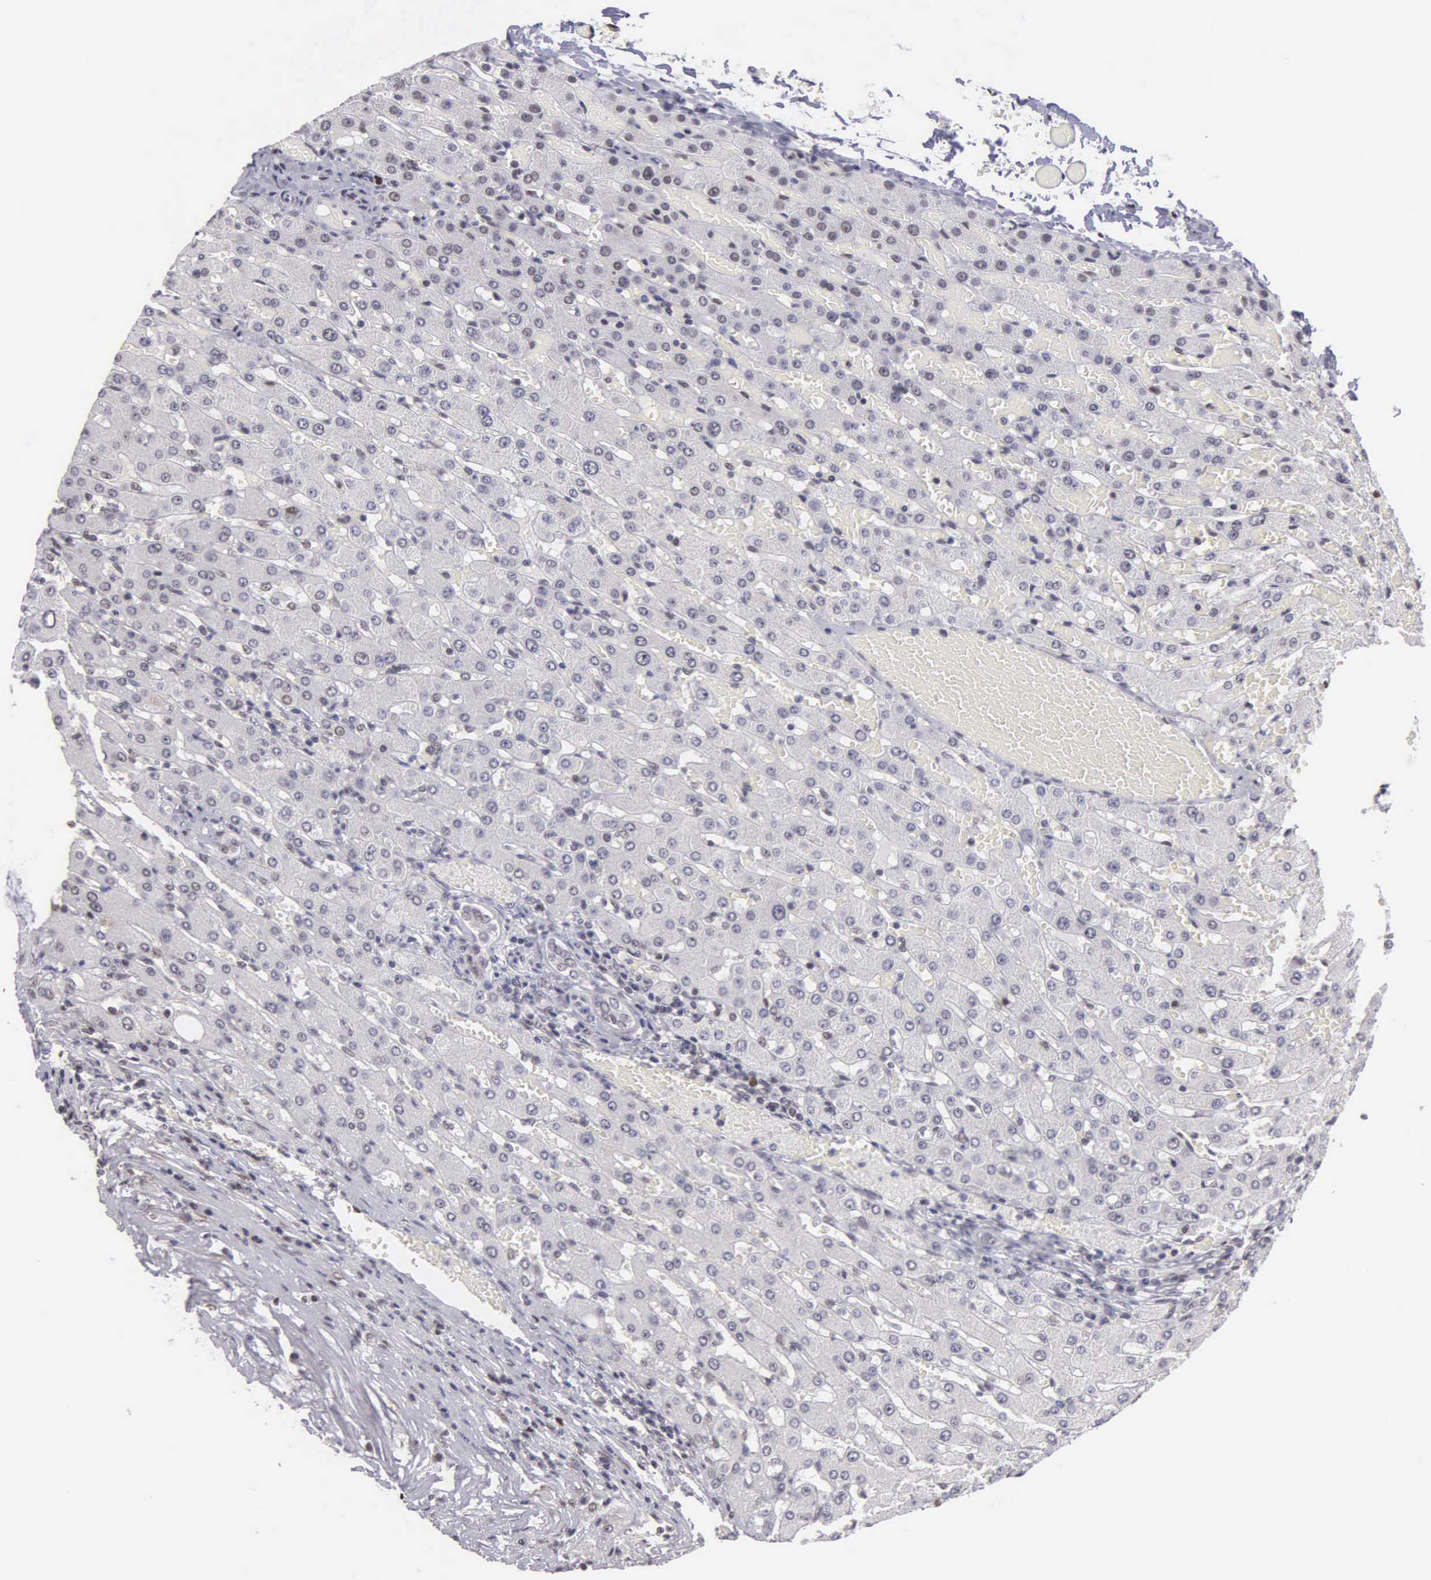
{"staining": {"intensity": "negative", "quantity": "none", "location": "none"}, "tissue": "liver", "cell_type": "Cholangiocytes", "image_type": "normal", "snomed": [{"axis": "morphology", "description": "Normal tissue, NOS"}, {"axis": "topography", "description": "Liver"}], "caption": "An immunohistochemistry (IHC) micrograph of benign liver is shown. There is no staining in cholangiocytes of liver.", "gene": "UBR7", "patient": {"sex": "female", "age": 30}}